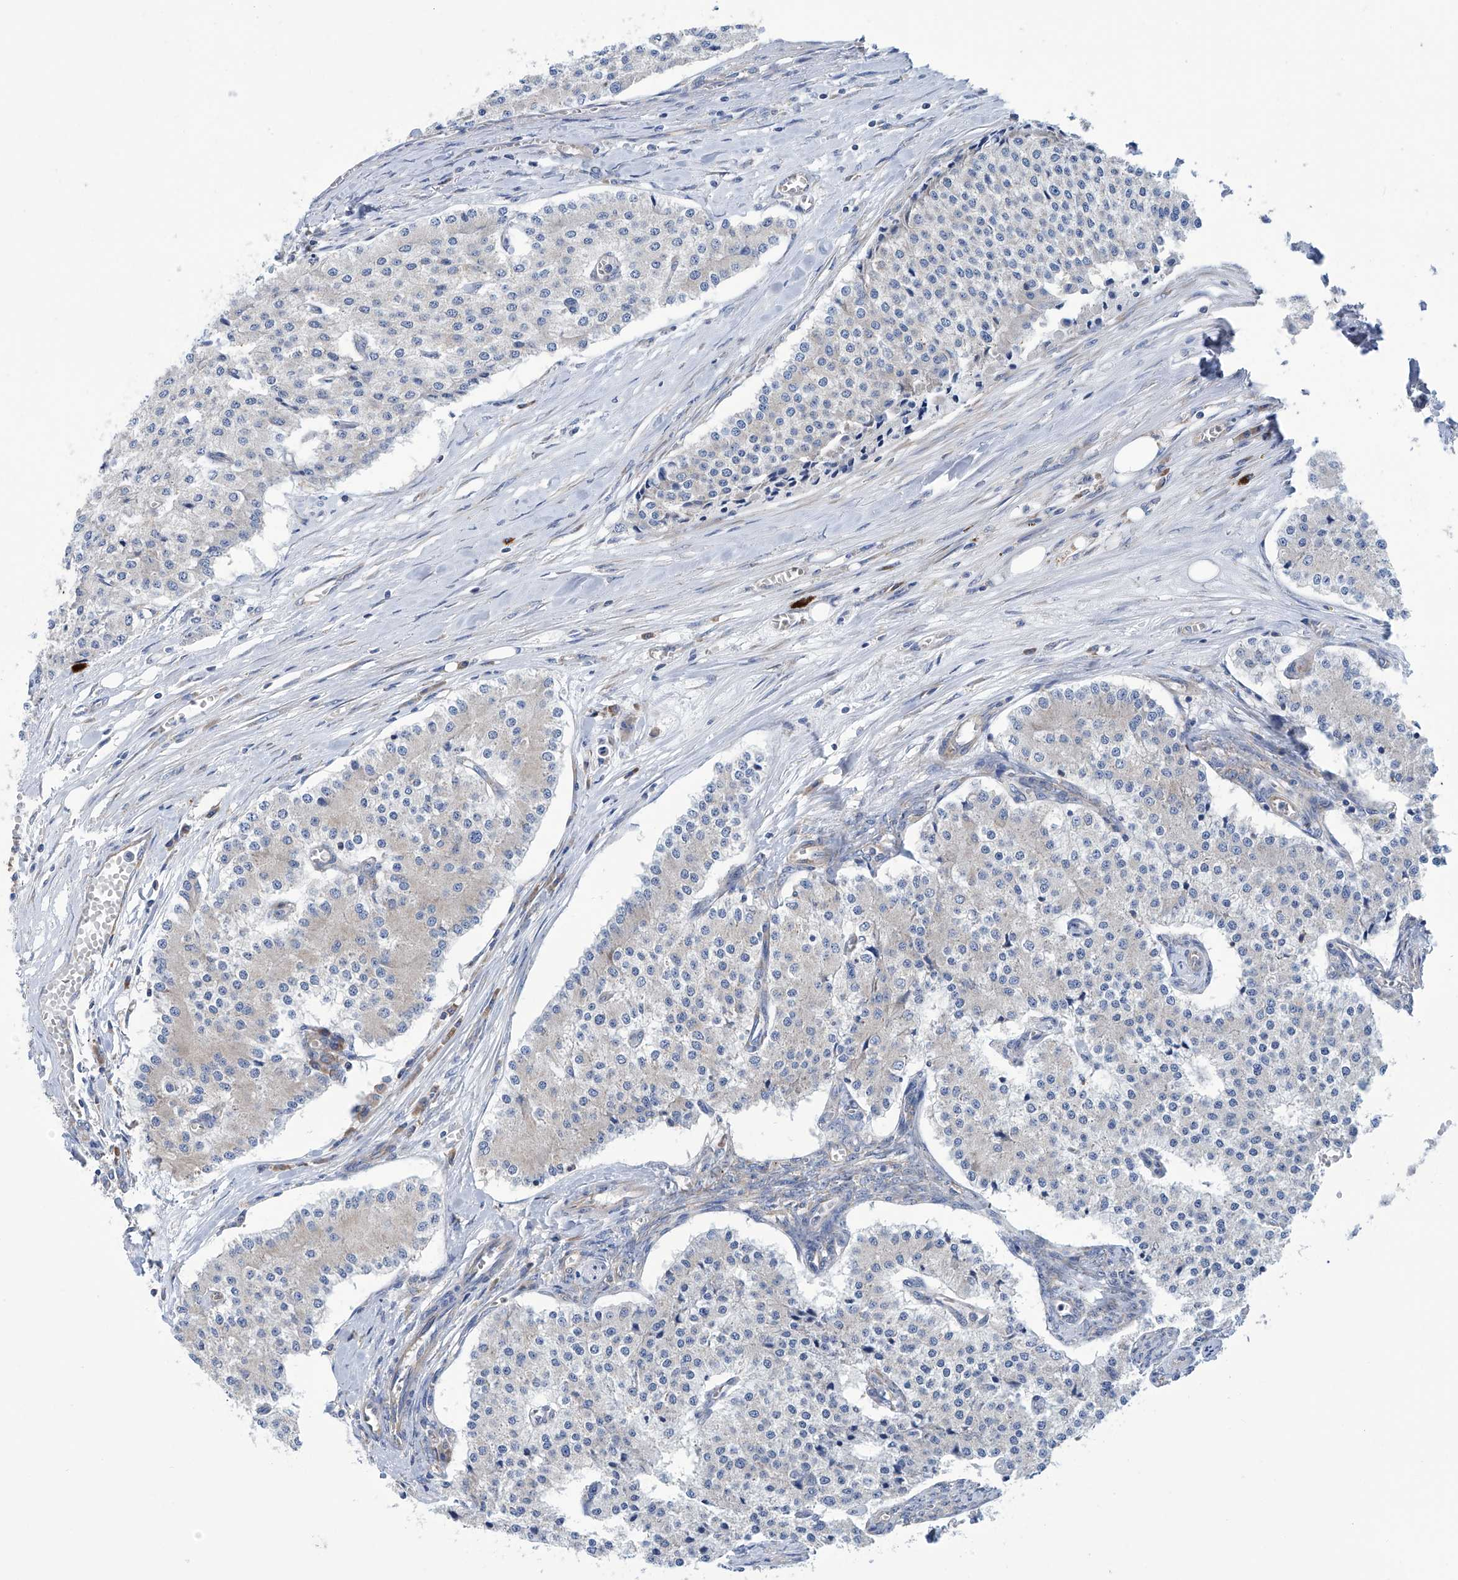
{"staining": {"intensity": "negative", "quantity": "none", "location": "none"}, "tissue": "carcinoid", "cell_type": "Tumor cells", "image_type": "cancer", "snomed": [{"axis": "morphology", "description": "Carcinoid, malignant, NOS"}, {"axis": "topography", "description": "Colon"}], "caption": "The immunohistochemistry (IHC) photomicrograph has no significant expression in tumor cells of malignant carcinoid tissue.", "gene": "SENP2", "patient": {"sex": "female", "age": 52}}